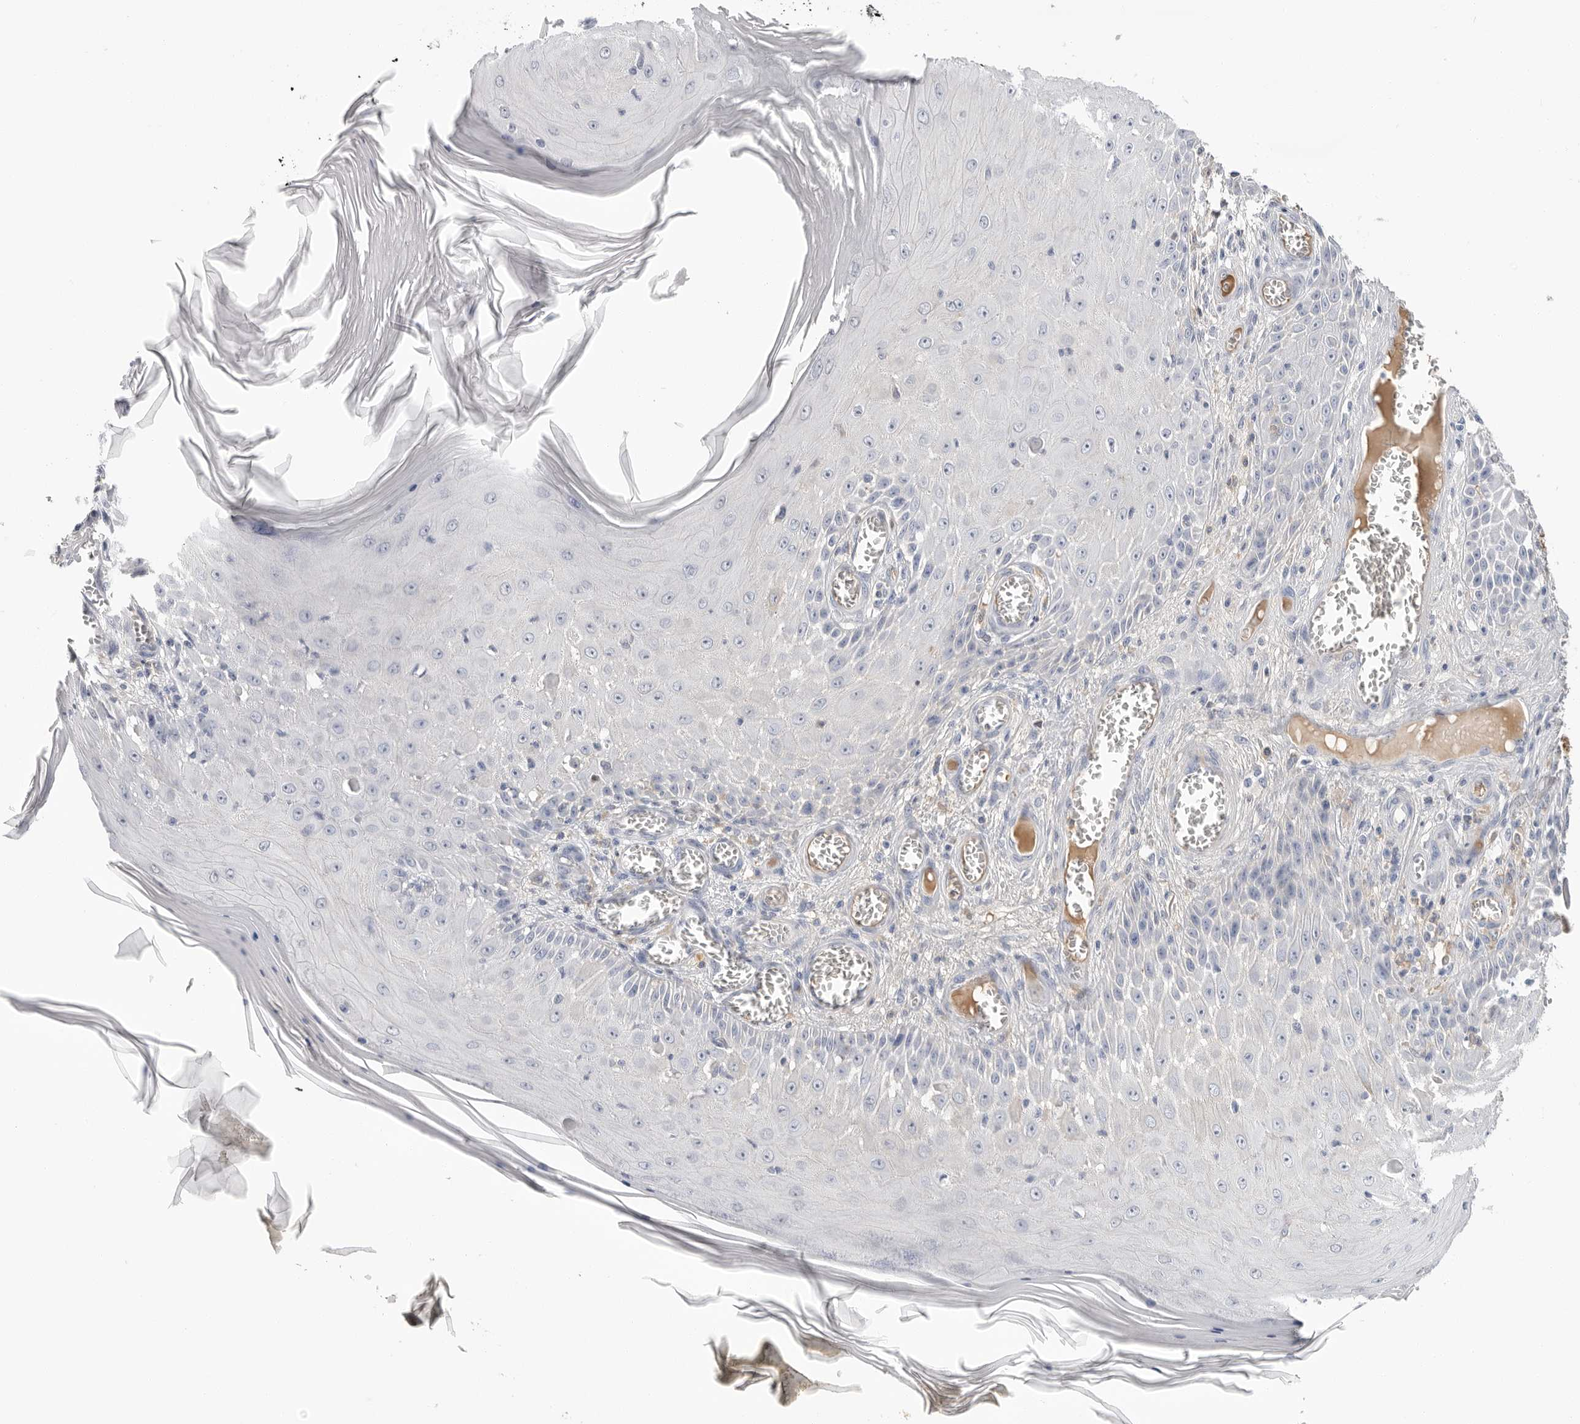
{"staining": {"intensity": "negative", "quantity": "none", "location": "none"}, "tissue": "skin cancer", "cell_type": "Tumor cells", "image_type": "cancer", "snomed": [{"axis": "morphology", "description": "Squamous cell carcinoma, NOS"}, {"axis": "topography", "description": "Skin"}], "caption": "Immunohistochemistry (IHC) micrograph of human skin cancer (squamous cell carcinoma) stained for a protein (brown), which exhibits no expression in tumor cells.", "gene": "APOA2", "patient": {"sex": "female", "age": 73}}